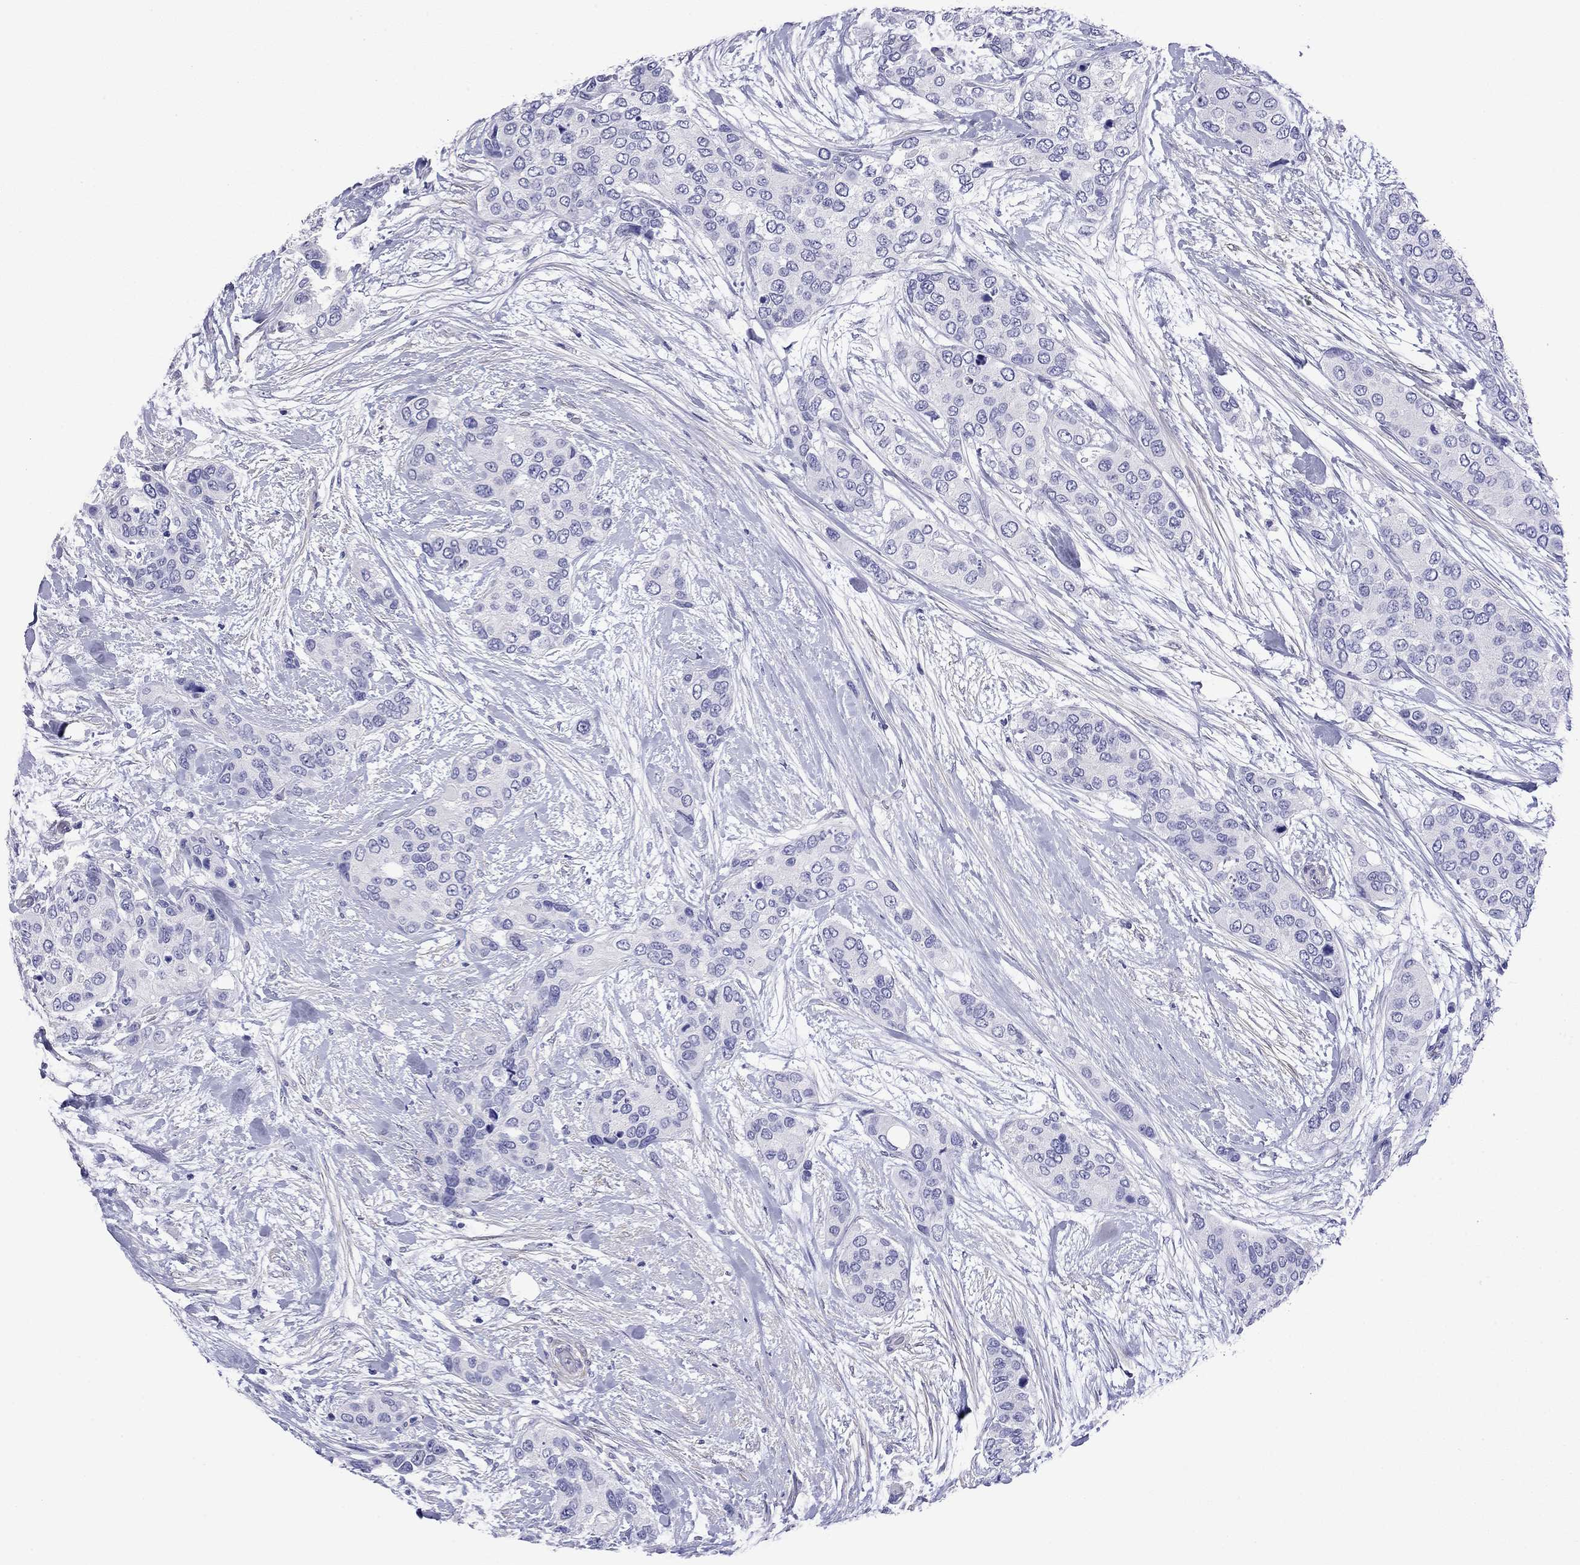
{"staining": {"intensity": "negative", "quantity": "none", "location": "none"}, "tissue": "urothelial cancer", "cell_type": "Tumor cells", "image_type": "cancer", "snomed": [{"axis": "morphology", "description": "Urothelial carcinoma, High grade"}, {"axis": "topography", "description": "Urinary bladder"}], "caption": "High-grade urothelial carcinoma was stained to show a protein in brown. There is no significant staining in tumor cells.", "gene": "KIAA2012", "patient": {"sex": "male", "age": 77}}